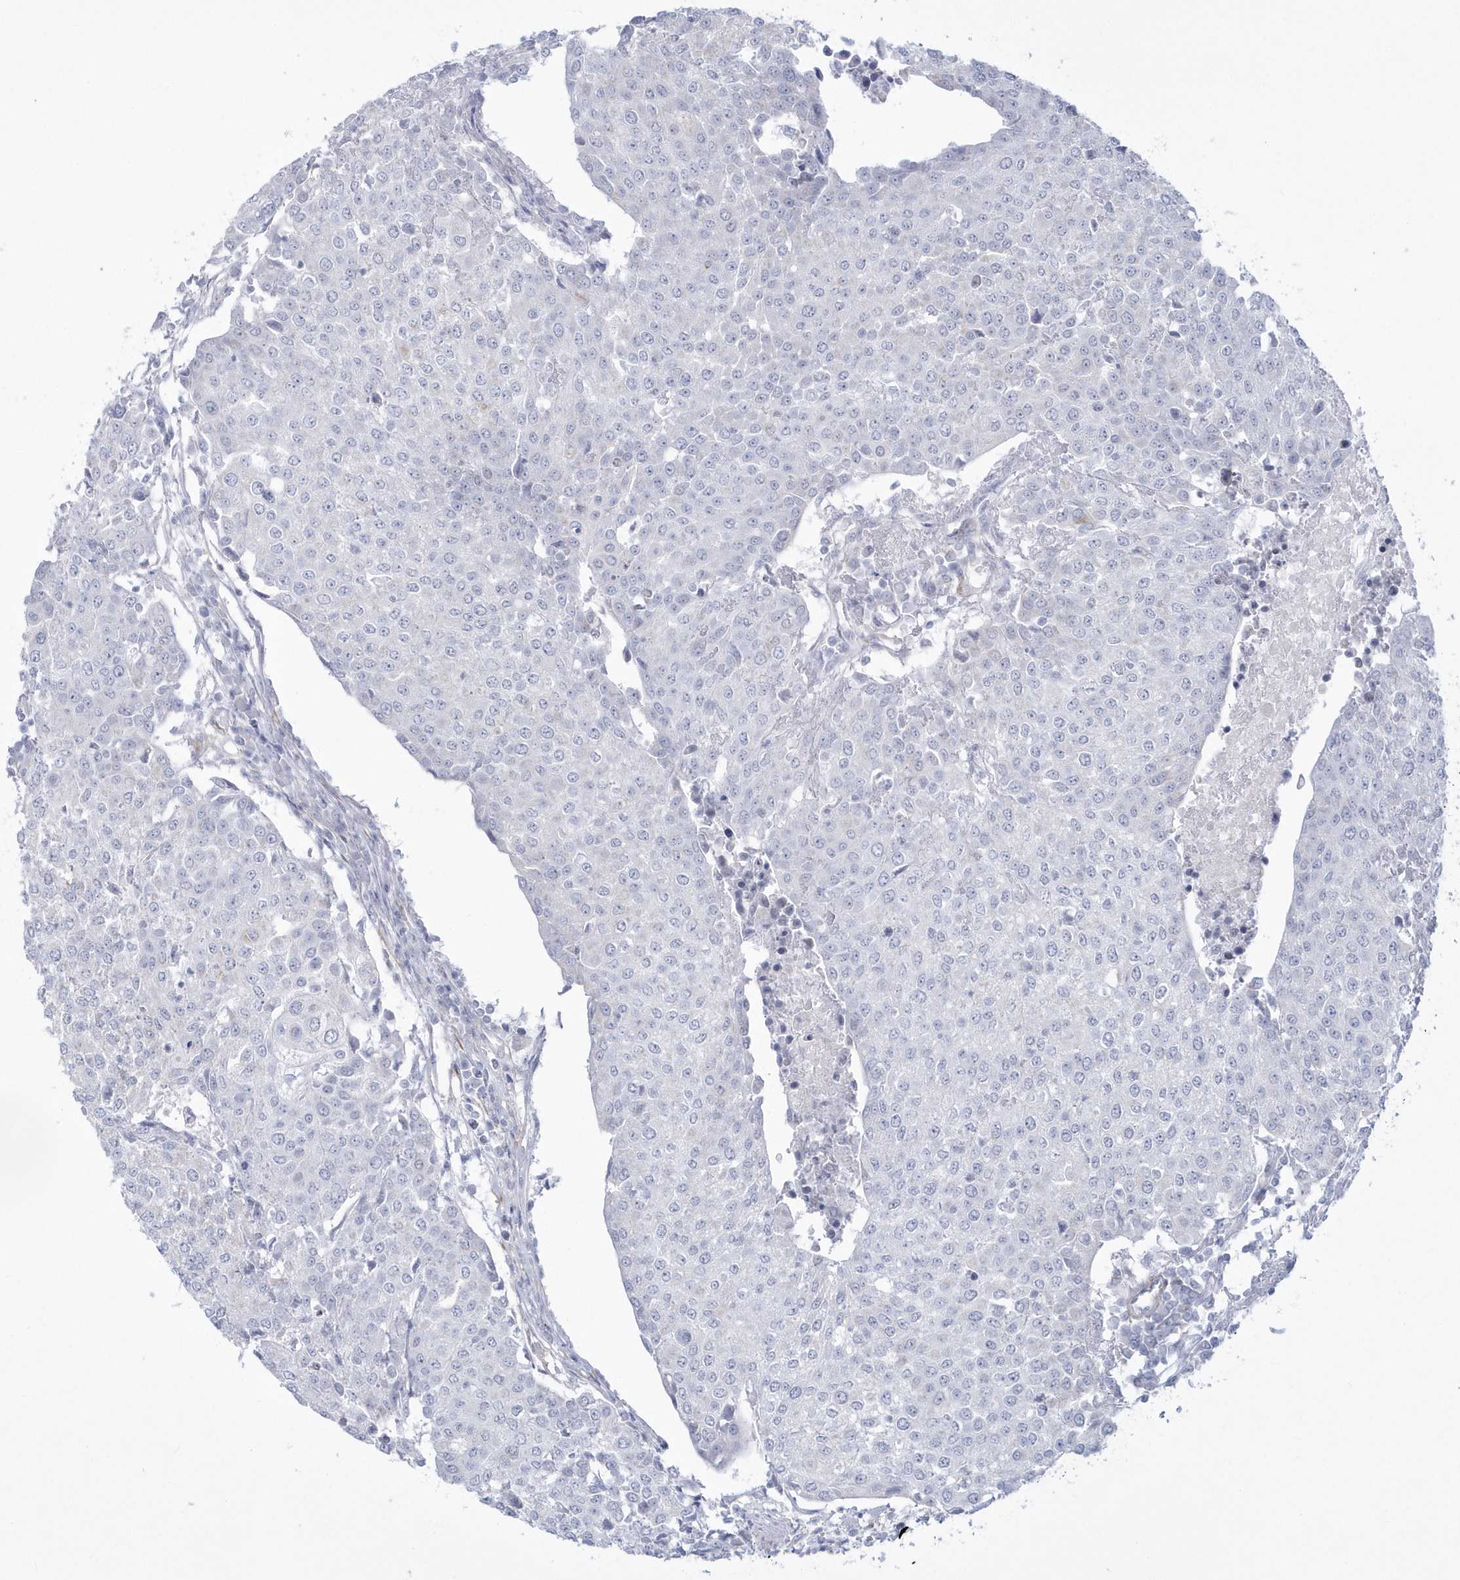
{"staining": {"intensity": "negative", "quantity": "none", "location": "none"}, "tissue": "urothelial cancer", "cell_type": "Tumor cells", "image_type": "cancer", "snomed": [{"axis": "morphology", "description": "Urothelial carcinoma, High grade"}, {"axis": "topography", "description": "Urinary bladder"}], "caption": "Urothelial carcinoma (high-grade) stained for a protein using immunohistochemistry (IHC) demonstrates no positivity tumor cells.", "gene": "WDR27", "patient": {"sex": "female", "age": 85}}